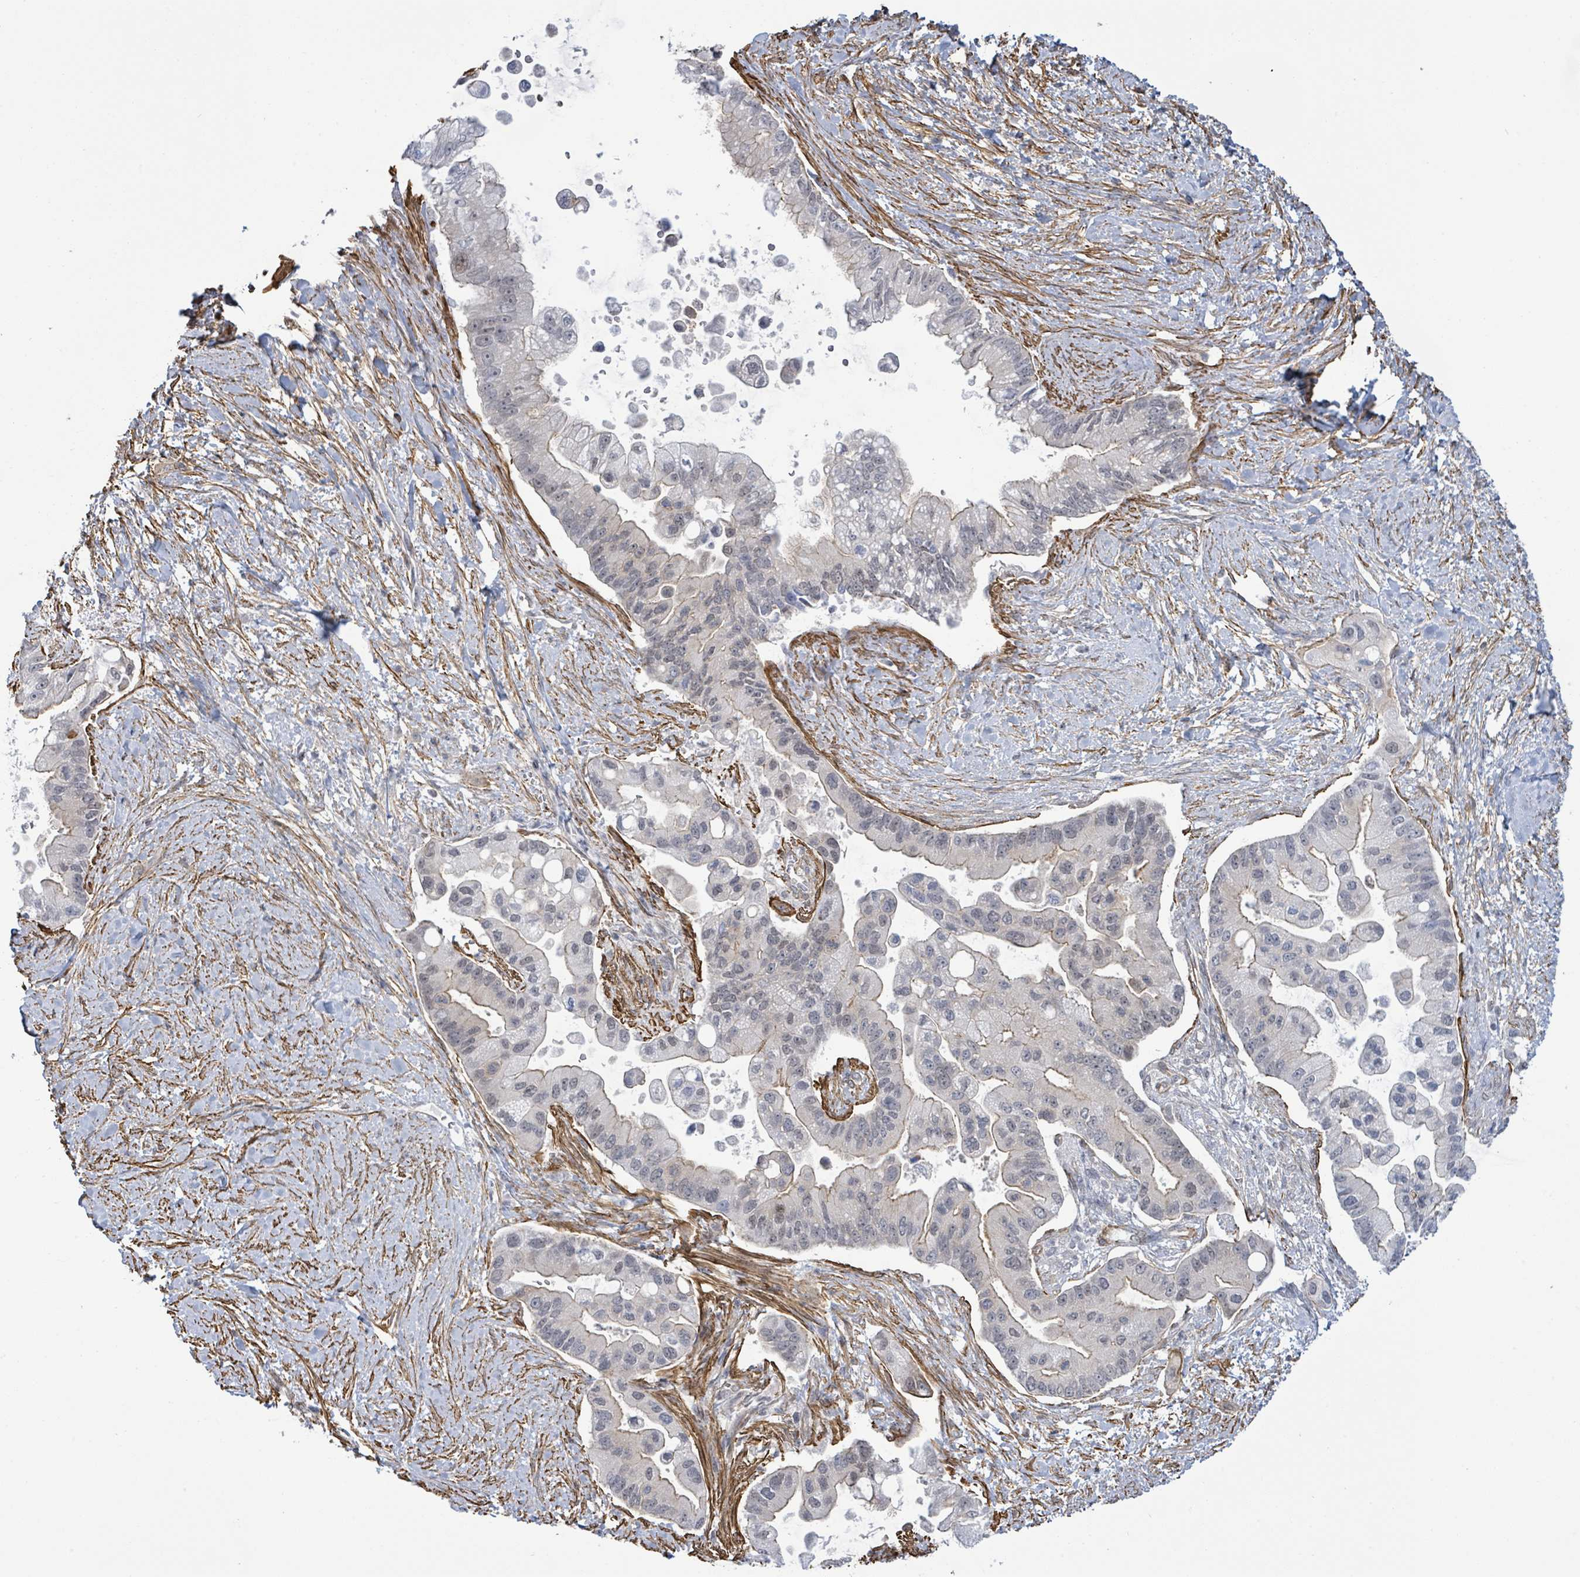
{"staining": {"intensity": "moderate", "quantity": "<25%", "location": "cytoplasmic/membranous"}, "tissue": "pancreatic cancer", "cell_type": "Tumor cells", "image_type": "cancer", "snomed": [{"axis": "morphology", "description": "Adenocarcinoma, NOS"}, {"axis": "topography", "description": "Pancreas"}], "caption": "Protein expression analysis of human pancreatic cancer (adenocarcinoma) reveals moderate cytoplasmic/membranous staining in about <25% of tumor cells.", "gene": "DMRTC1B", "patient": {"sex": "male", "age": 57}}